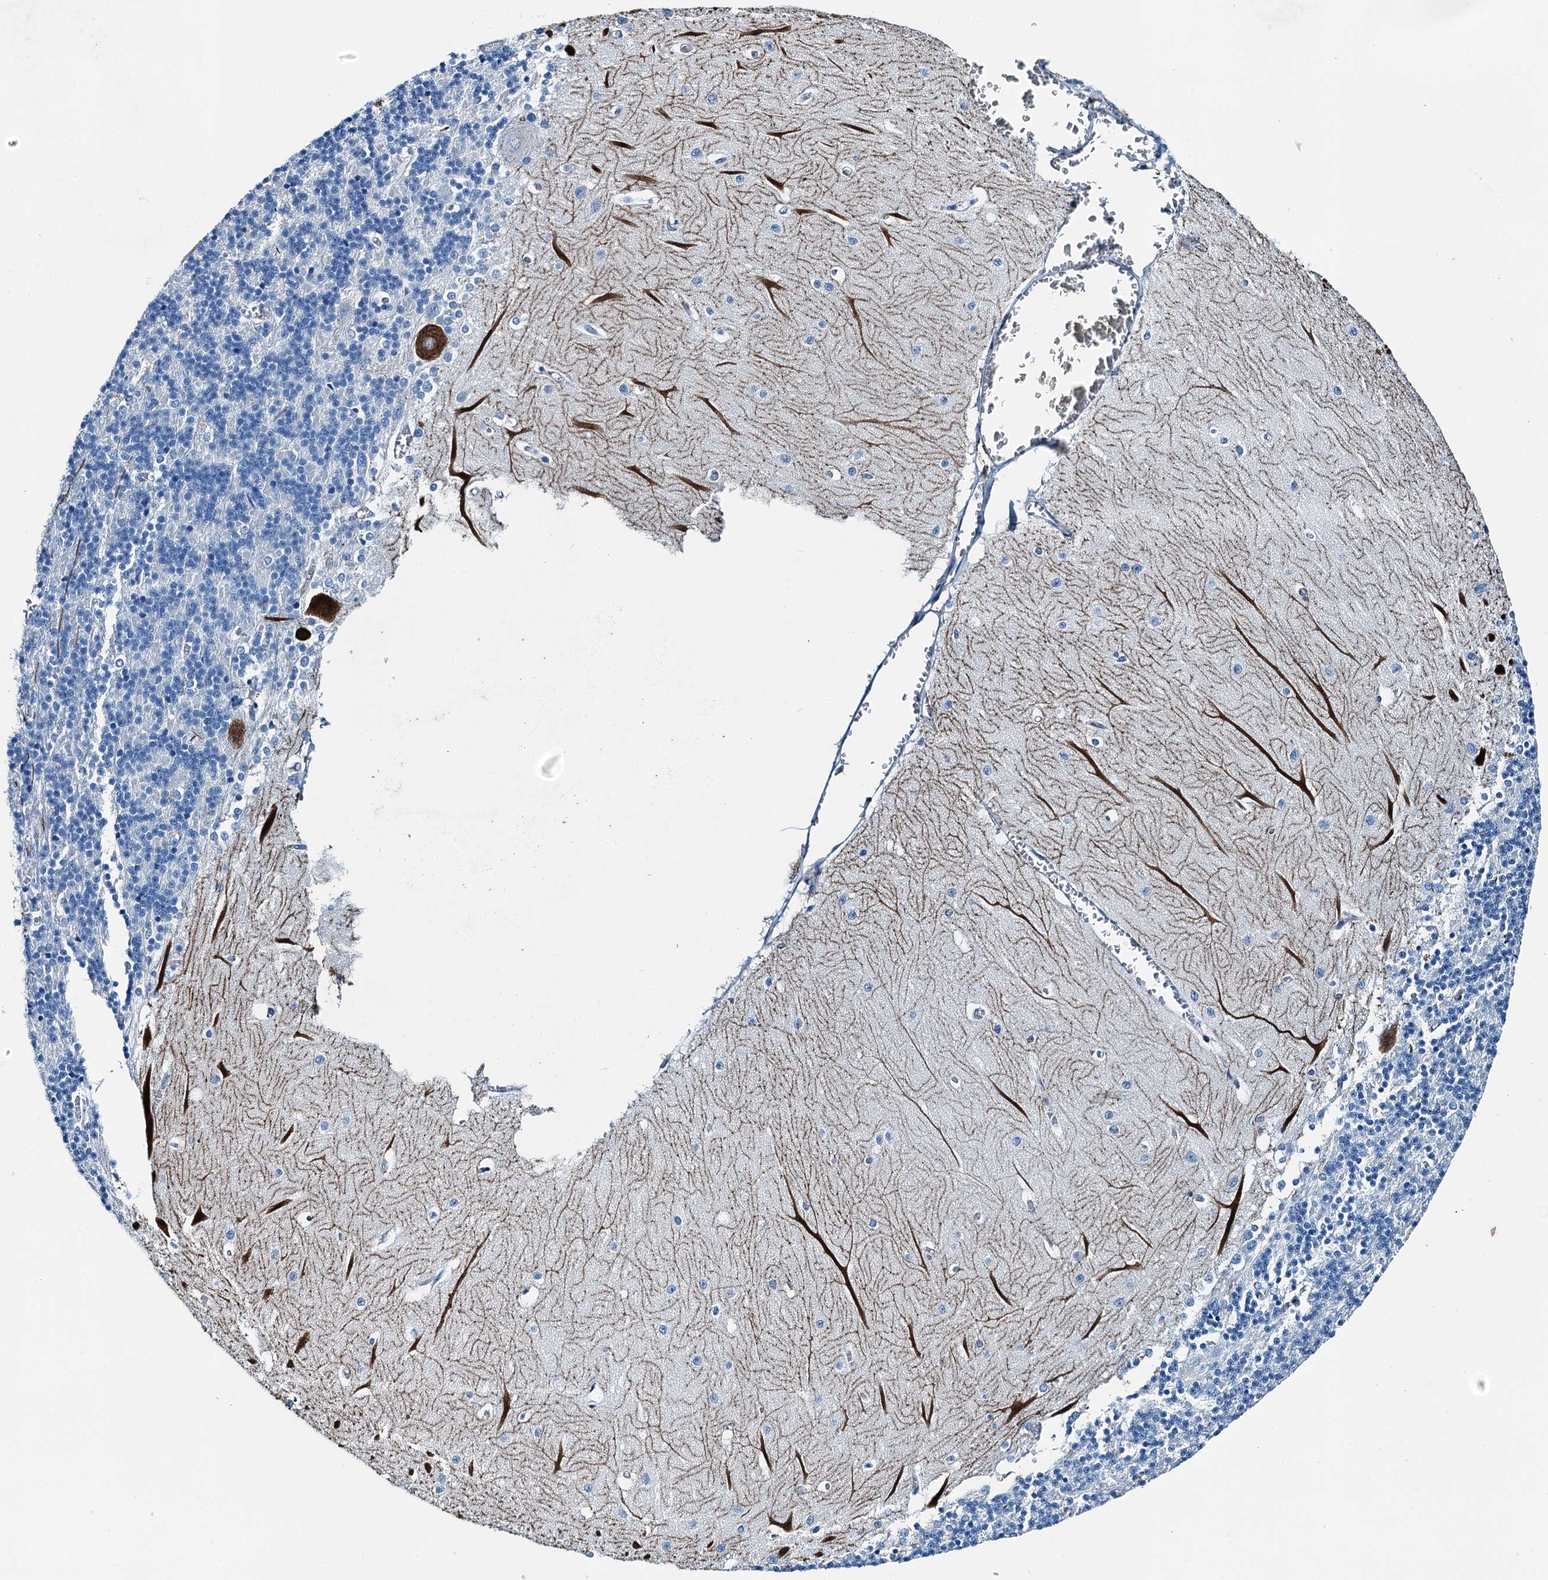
{"staining": {"intensity": "negative", "quantity": "none", "location": "none"}, "tissue": "cerebellum", "cell_type": "Cells in granular layer", "image_type": "normal", "snomed": [{"axis": "morphology", "description": "Normal tissue, NOS"}, {"axis": "topography", "description": "Cerebellum"}], "caption": "A high-resolution image shows immunohistochemistry (IHC) staining of benign cerebellum, which reveals no significant staining in cells in granular layer. (DAB IHC visualized using brightfield microscopy, high magnification).", "gene": "RAB3IL1", "patient": {"sex": "male", "age": 37}}